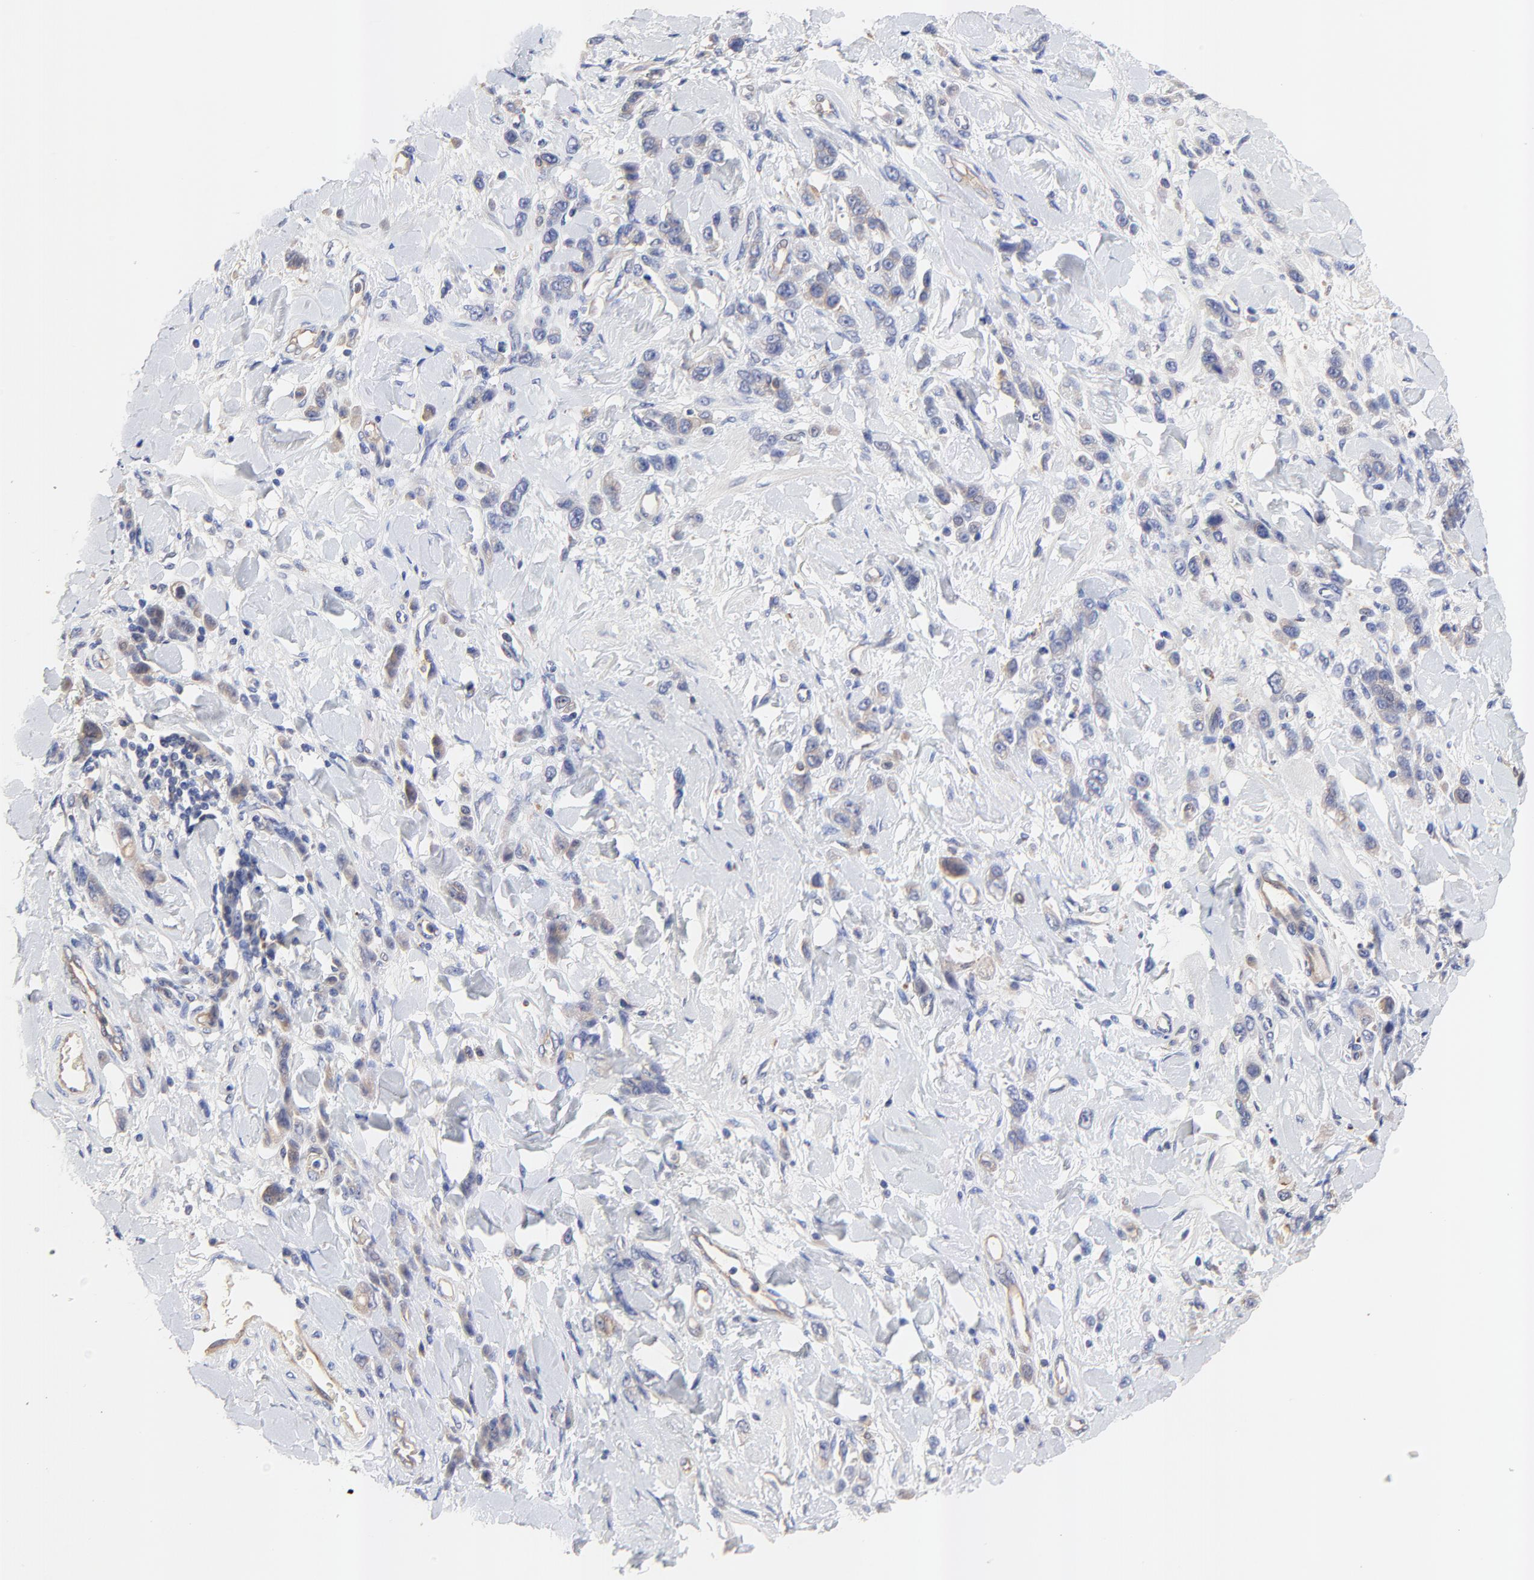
{"staining": {"intensity": "weak", "quantity": "25%-75%", "location": "cytoplasmic/membranous"}, "tissue": "stomach cancer", "cell_type": "Tumor cells", "image_type": "cancer", "snomed": [{"axis": "morphology", "description": "Normal tissue, NOS"}, {"axis": "morphology", "description": "Adenocarcinoma, NOS"}, {"axis": "topography", "description": "Stomach"}], "caption": "Stomach cancer was stained to show a protein in brown. There is low levels of weak cytoplasmic/membranous positivity in approximately 25%-75% of tumor cells.", "gene": "FBXL2", "patient": {"sex": "male", "age": 82}}